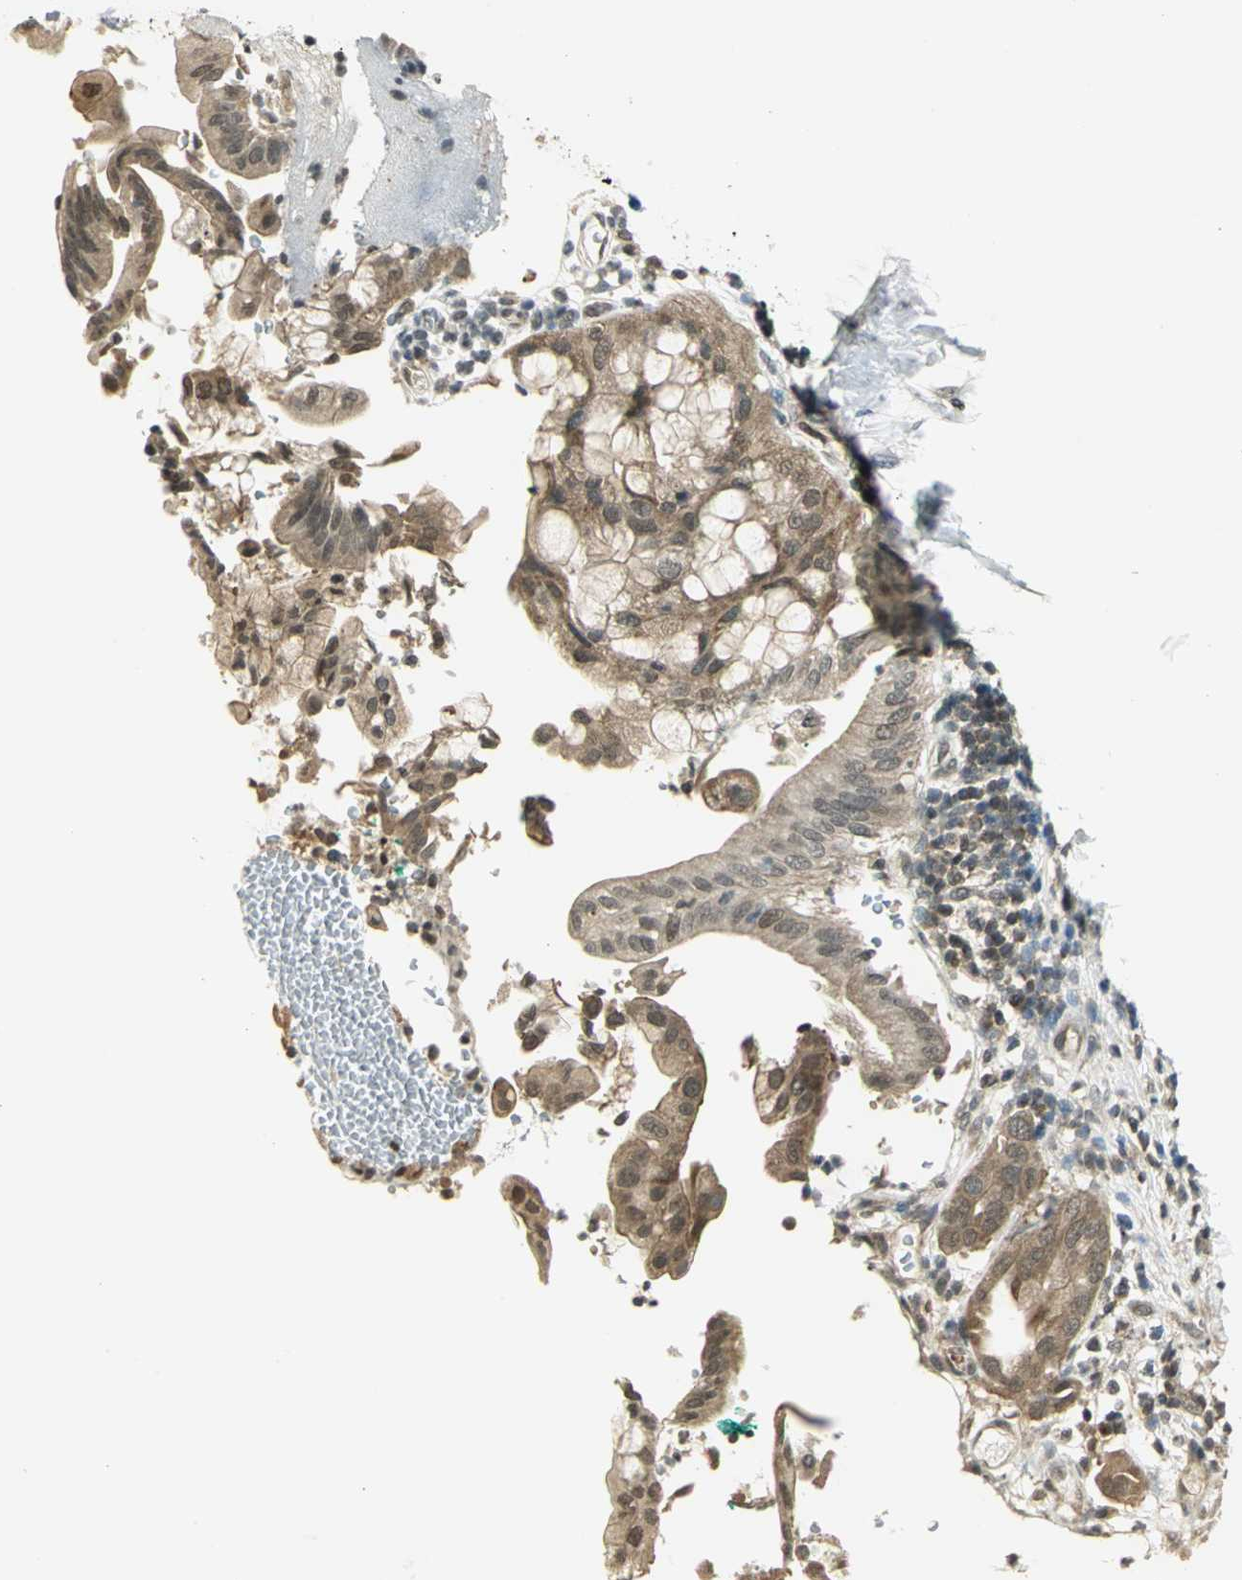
{"staining": {"intensity": "moderate", "quantity": ">75%", "location": "cytoplasmic/membranous"}, "tissue": "pancreatic cancer", "cell_type": "Tumor cells", "image_type": "cancer", "snomed": [{"axis": "morphology", "description": "Adenocarcinoma, NOS"}, {"axis": "morphology", "description": "Adenocarcinoma, metastatic, NOS"}, {"axis": "topography", "description": "Lymph node"}, {"axis": "topography", "description": "Pancreas"}, {"axis": "topography", "description": "Duodenum"}], "caption": "IHC (DAB) staining of human pancreatic cancer (metastatic adenocarcinoma) exhibits moderate cytoplasmic/membranous protein positivity in approximately >75% of tumor cells.", "gene": "CDC34", "patient": {"sex": "female", "age": 64}}